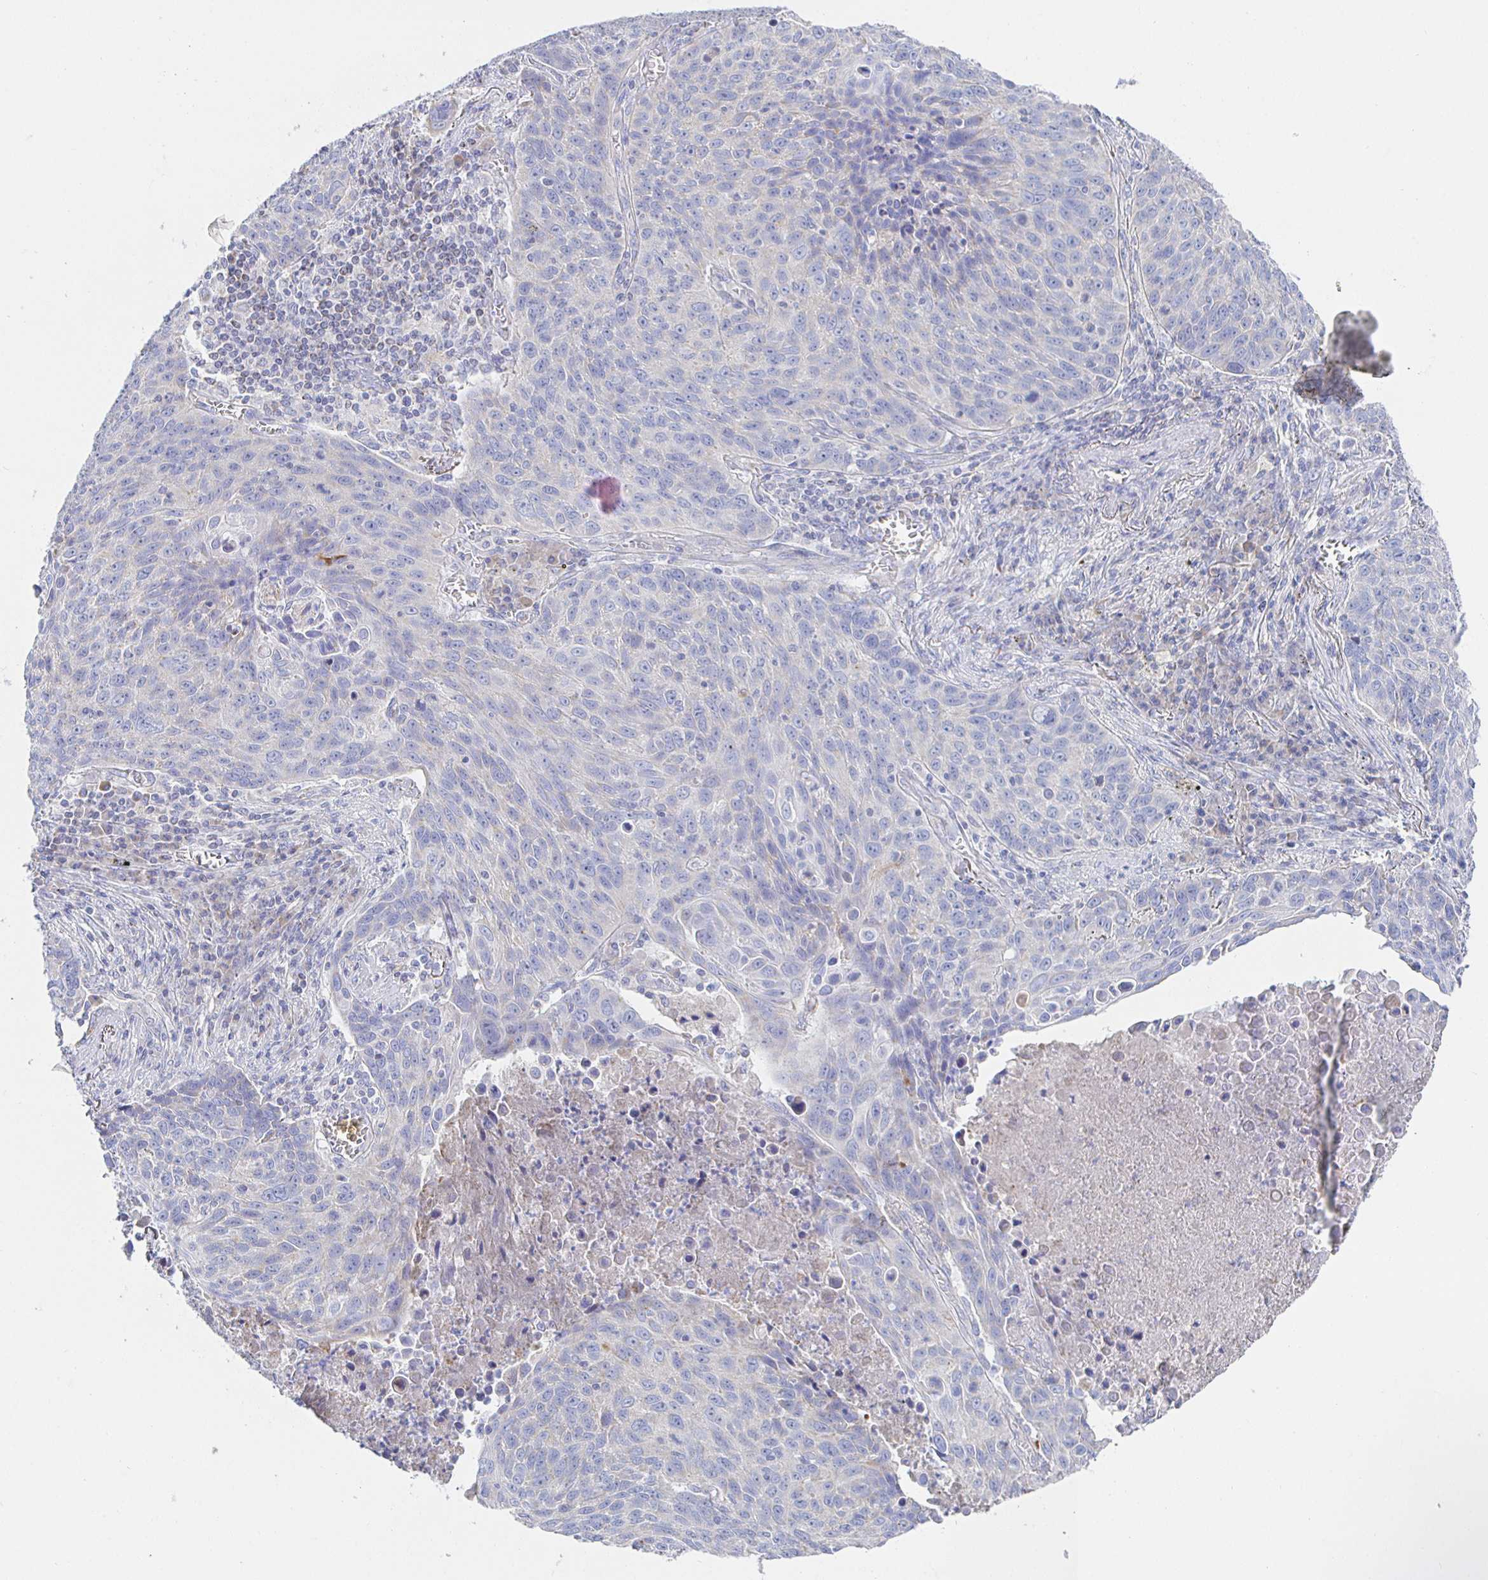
{"staining": {"intensity": "negative", "quantity": "none", "location": "none"}, "tissue": "lung cancer", "cell_type": "Tumor cells", "image_type": "cancer", "snomed": [{"axis": "morphology", "description": "Squamous cell carcinoma, NOS"}, {"axis": "topography", "description": "Lung"}], "caption": "Lung squamous cell carcinoma was stained to show a protein in brown. There is no significant positivity in tumor cells.", "gene": "SYNGR4", "patient": {"sex": "male", "age": 78}}